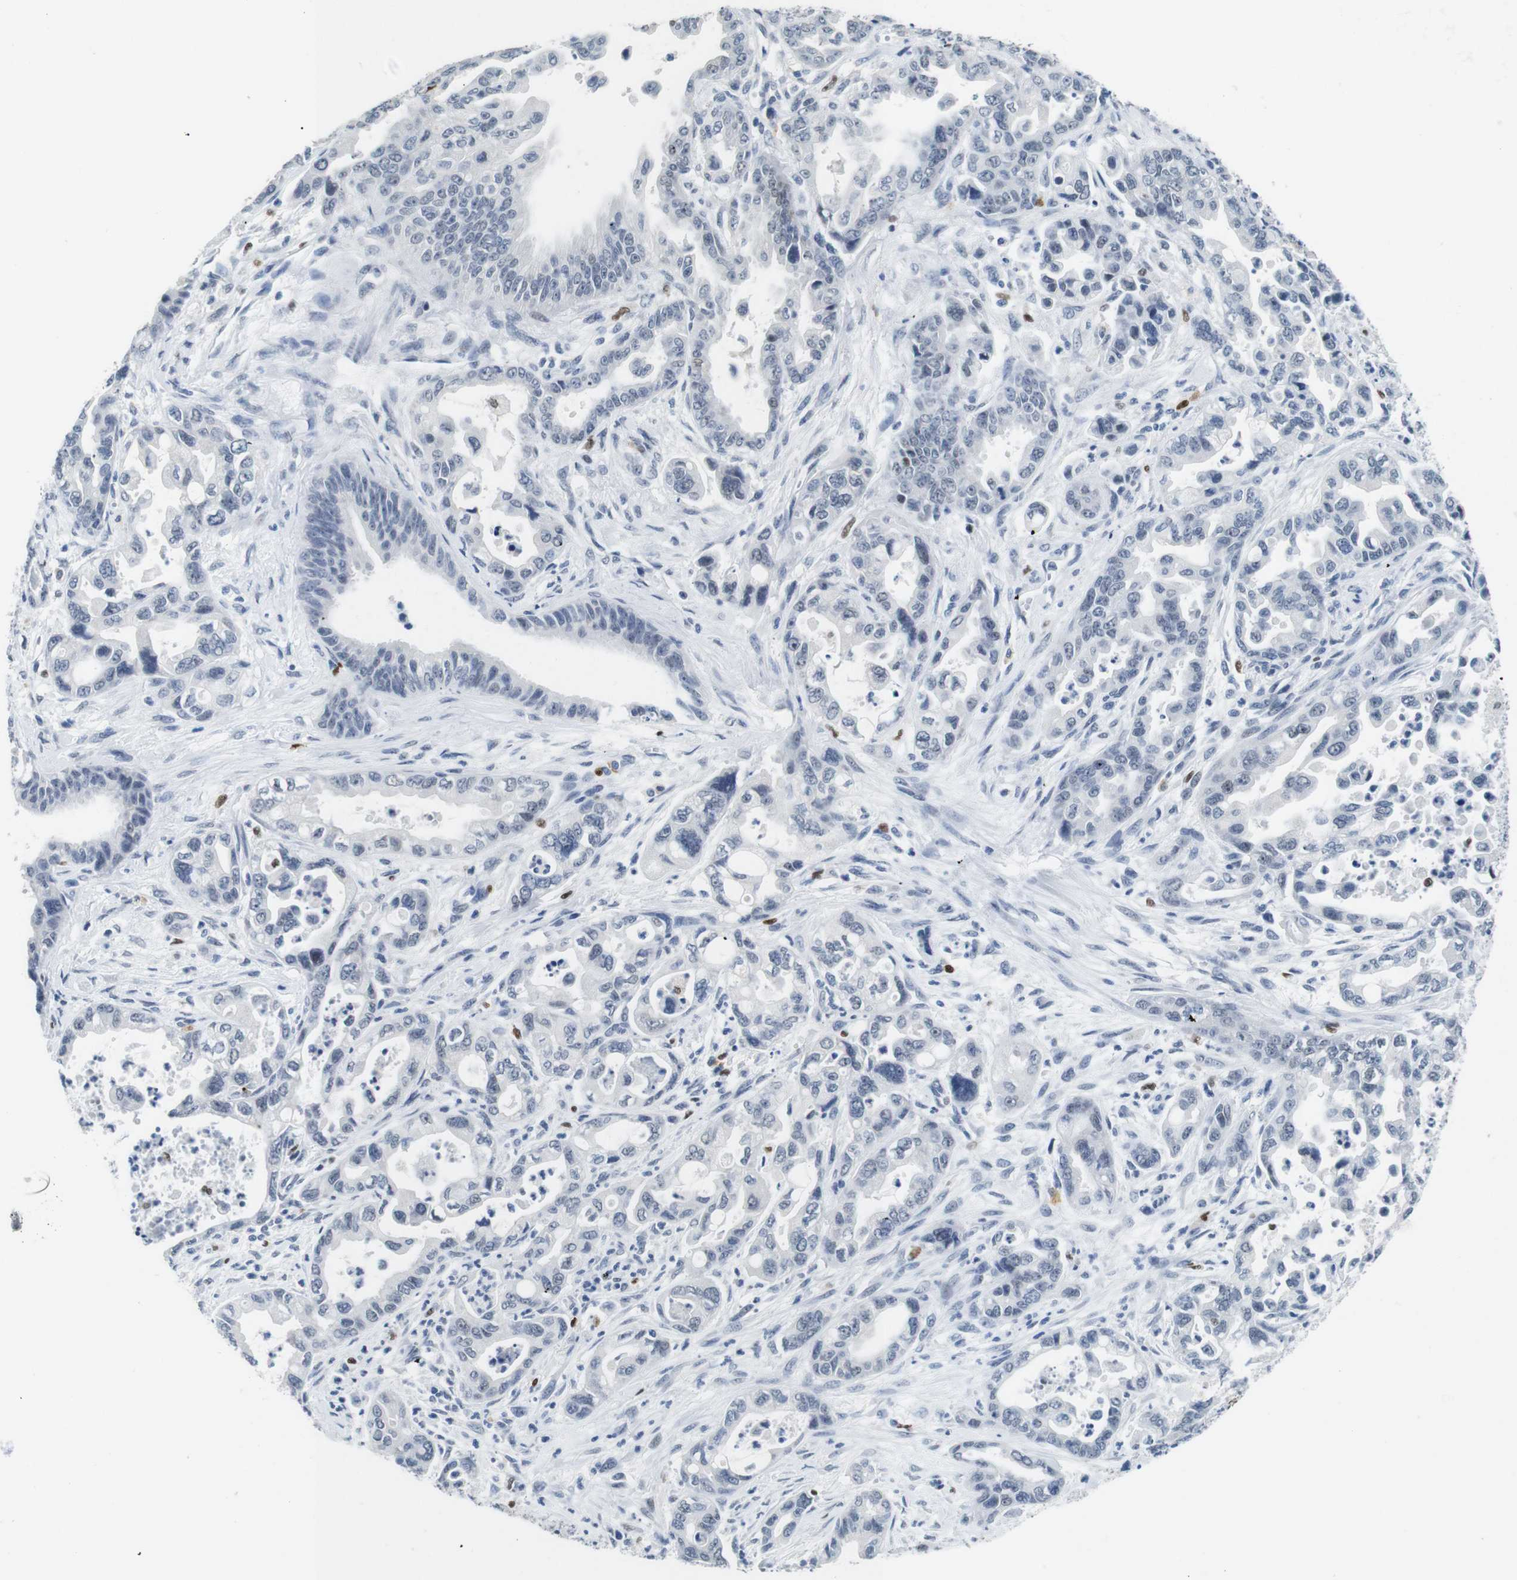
{"staining": {"intensity": "negative", "quantity": "none", "location": "none"}, "tissue": "pancreatic cancer", "cell_type": "Tumor cells", "image_type": "cancer", "snomed": [{"axis": "morphology", "description": "Adenocarcinoma, NOS"}, {"axis": "topography", "description": "Pancreas"}], "caption": "Immunohistochemistry histopathology image of neoplastic tissue: human pancreatic cancer stained with DAB shows no significant protein staining in tumor cells.", "gene": "IRF8", "patient": {"sex": "male", "age": 70}}